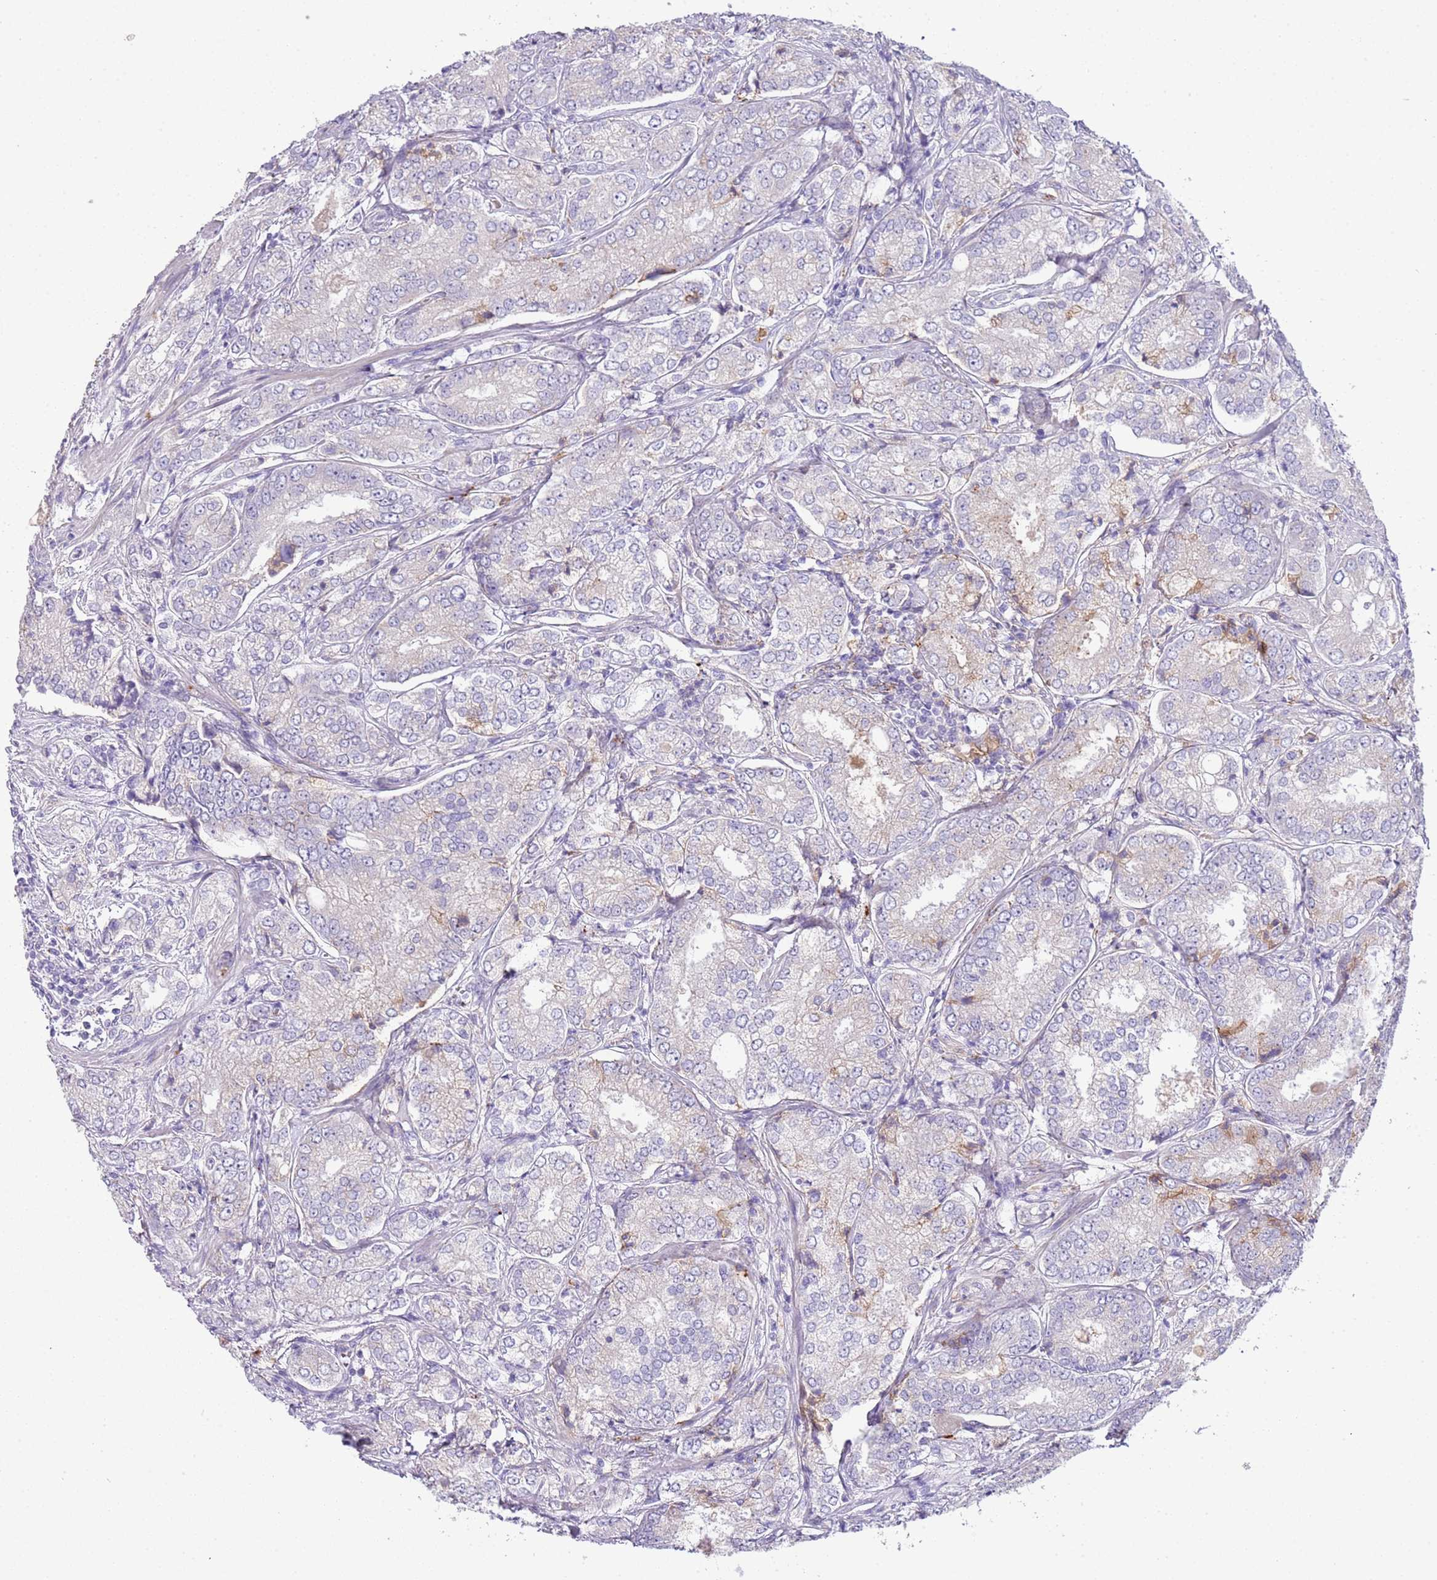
{"staining": {"intensity": "negative", "quantity": "none", "location": "none"}, "tissue": "prostate cancer", "cell_type": "Tumor cells", "image_type": "cancer", "snomed": [{"axis": "morphology", "description": "Adenocarcinoma, High grade"}, {"axis": "topography", "description": "Prostate"}], "caption": "The histopathology image shows no staining of tumor cells in high-grade adenocarcinoma (prostate).", "gene": "ABHD17A", "patient": {"sex": "male", "age": 63}}